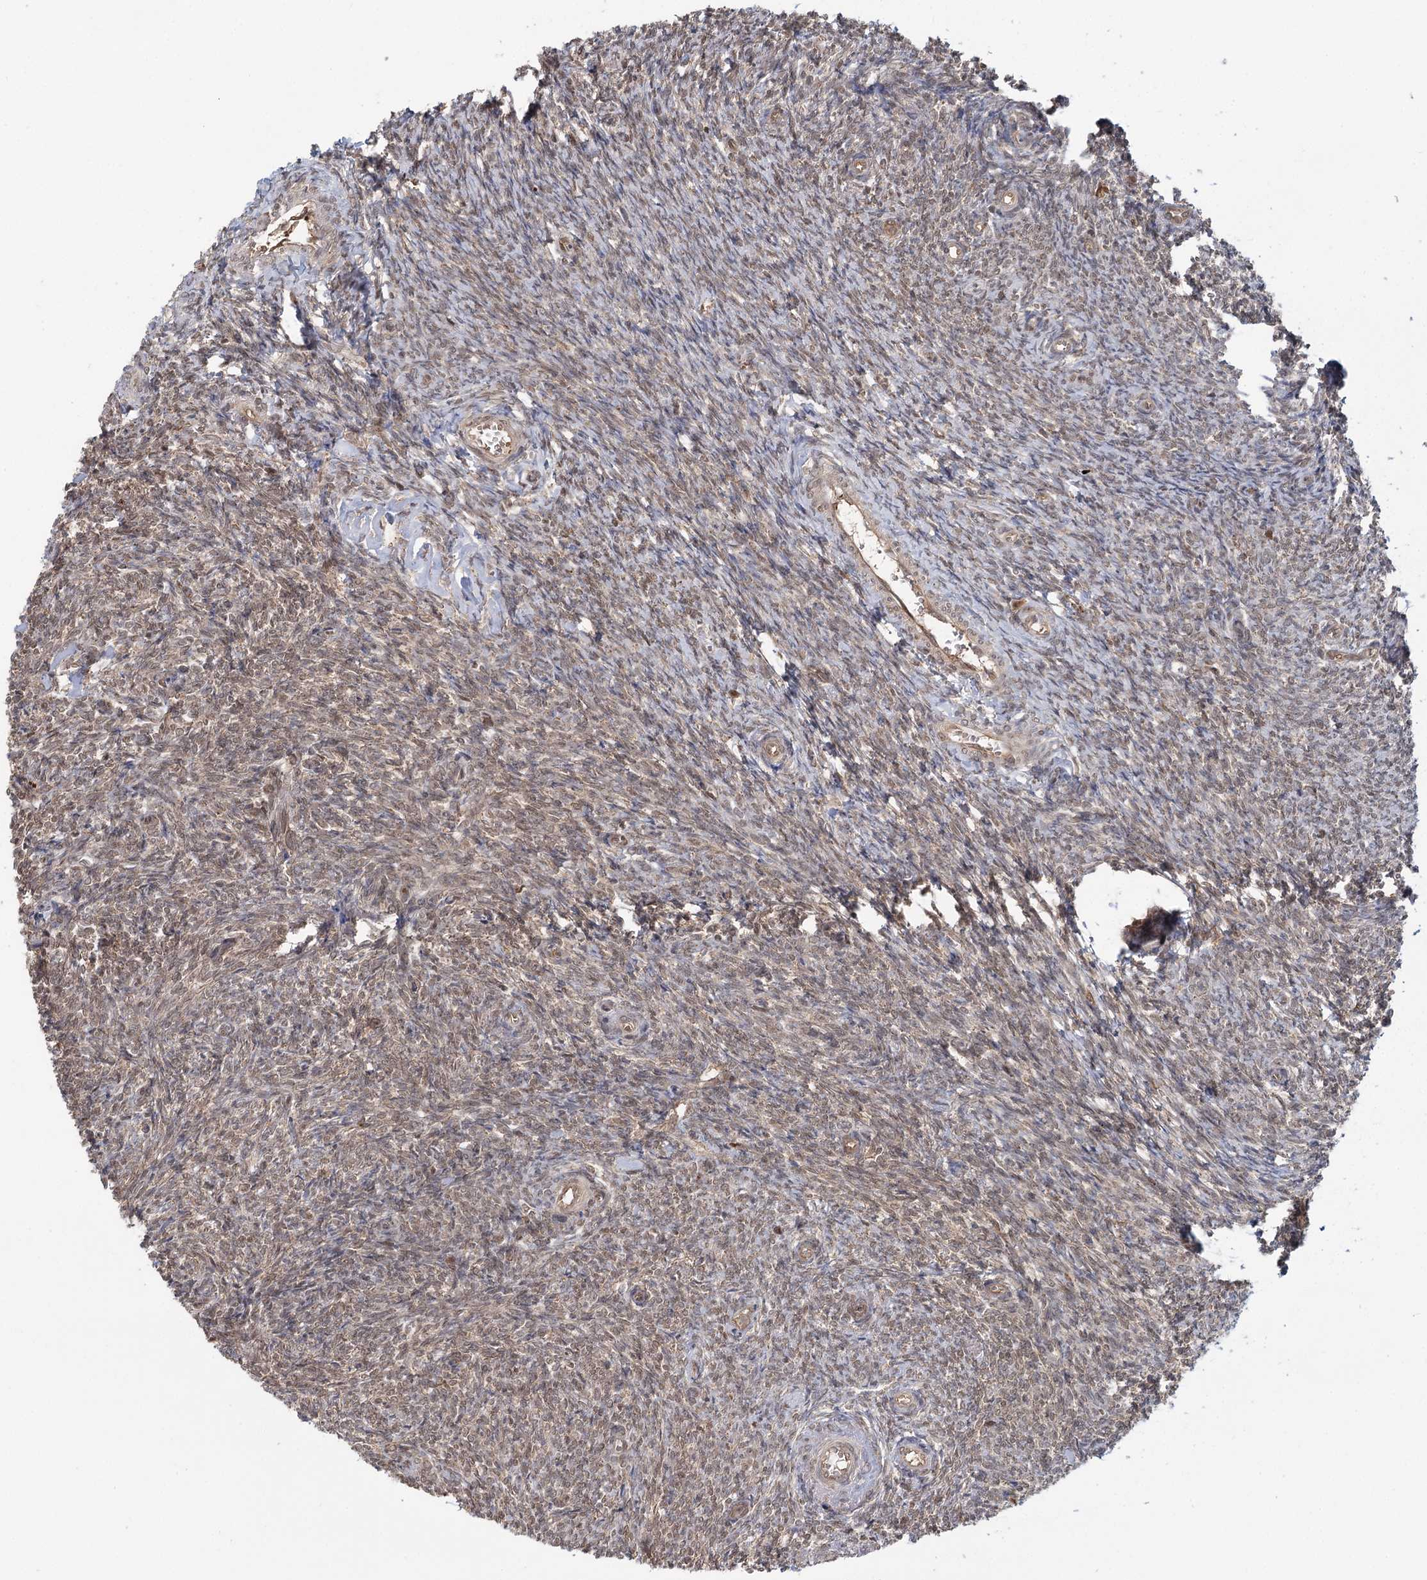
{"staining": {"intensity": "weak", "quantity": "25%-75%", "location": "nuclear"}, "tissue": "ovary", "cell_type": "Ovarian stroma cells", "image_type": "normal", "snomed": [{"axis": "morphology", "description": "Normal tissue, NOS"}, {"axis": "topography", "description": "Ovary"}], "caption": "Ovarian stroma cells demonstrate low levels of weak nuclear staining in approximately 25%-75% of cells in unremarkable ovary.", "gene": "N6AMT1", "patient": {"sex": "female", "age": 44}}